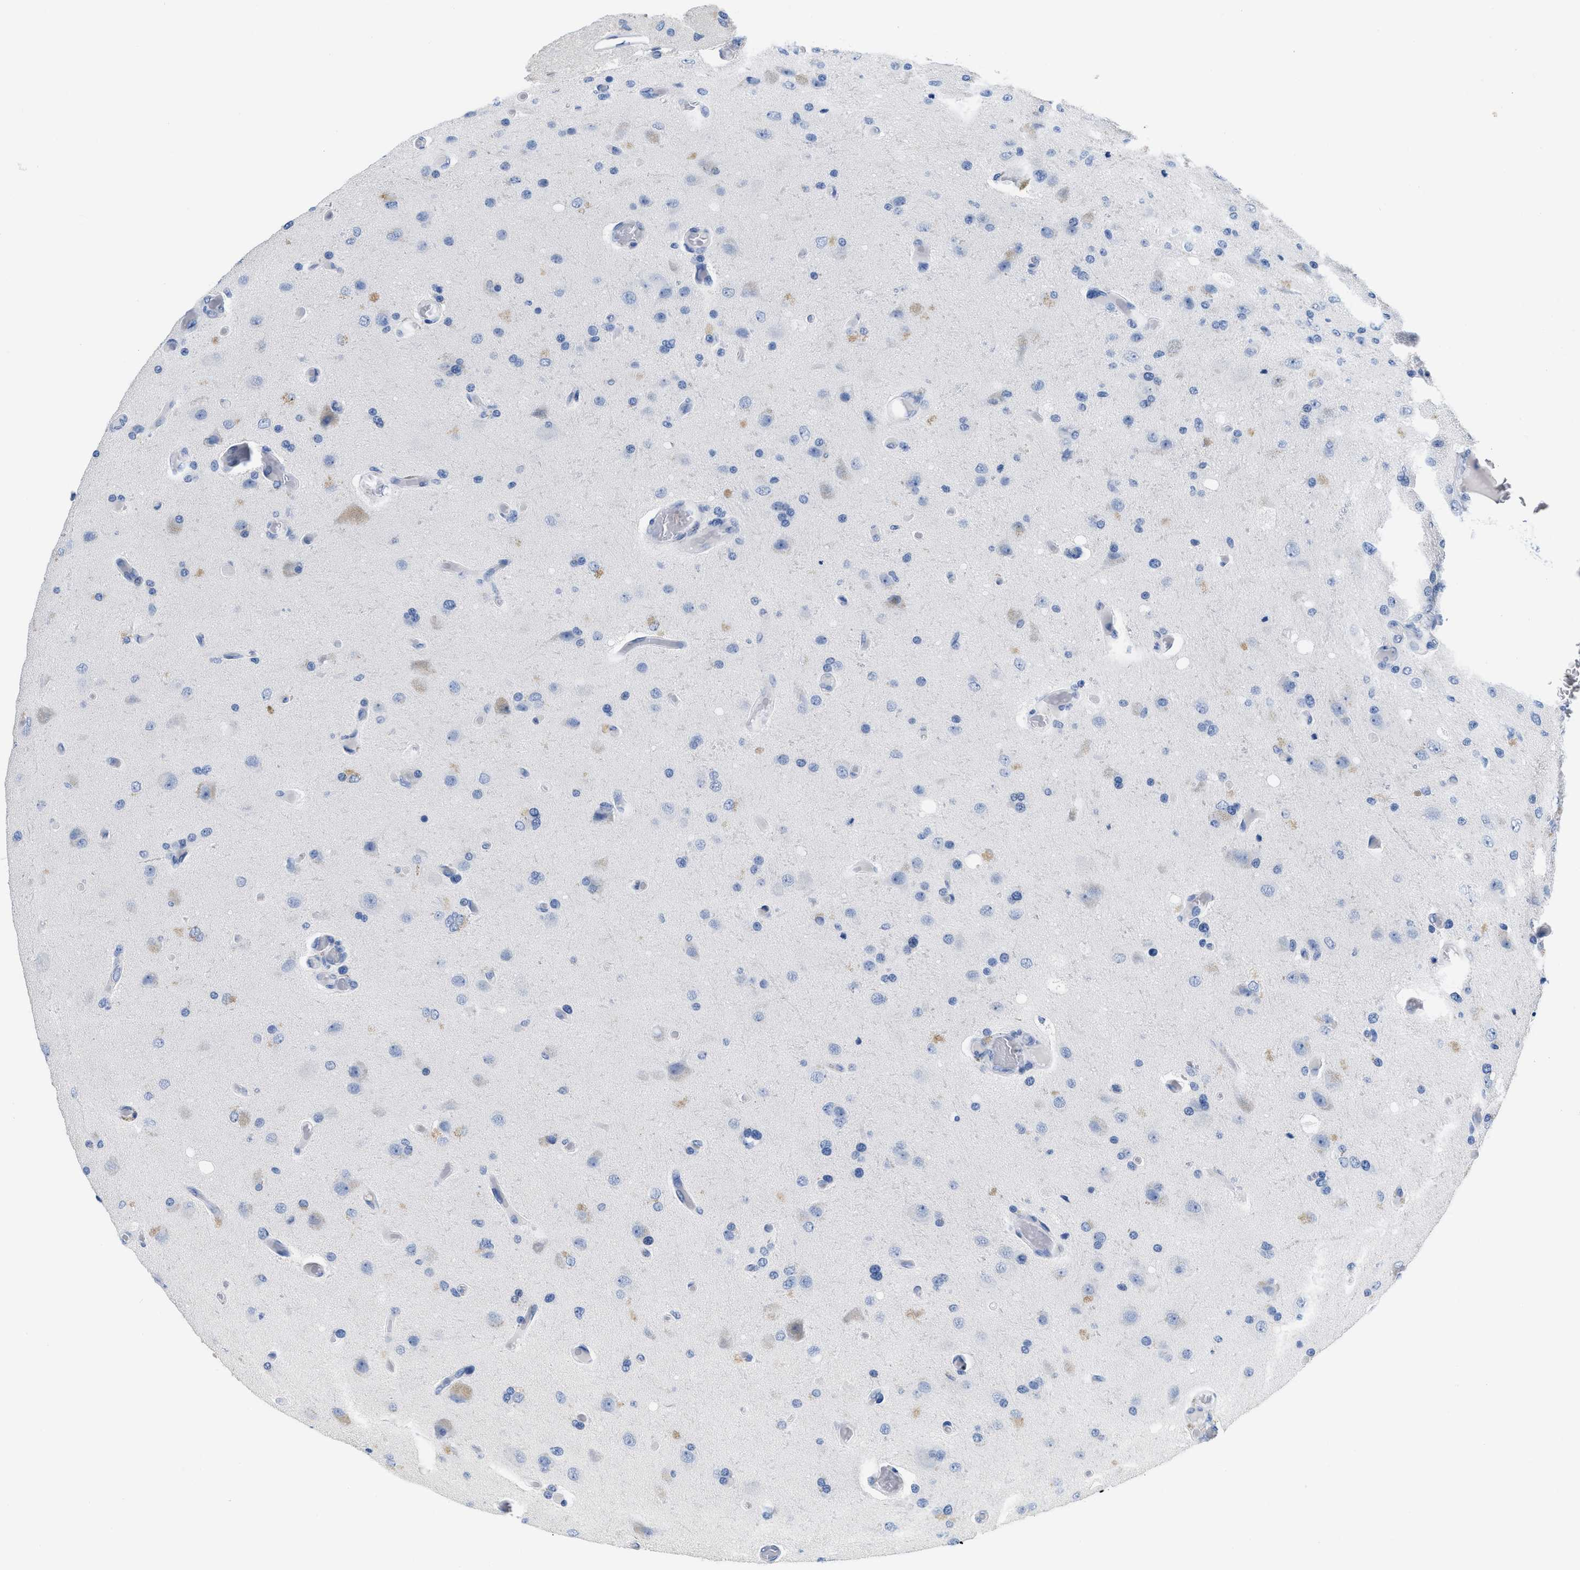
{"staining": {"intensity": "negative", "quantity": "none", "location": "none"}, "tissue": "glioma", "cell_type": "Tumor cells", "image_type": "cancer", "snomed": [{"axis": "morphology", "description": "Normal tissue, NOS"}, {"axis": "morphology", "description": "Glioma, malignant, High grade"}, {"axis": "topography", "description": "Cerebral cortex"}], "caption": "Immunohistochemistry of human glioma exhibits no positivity in tumor cells. (DAB (3,3'-diaminobenzidine) immunohistochemistry visualized using brightfield microscopy, high magnification).", "gene": "CR1", "patient": {"sex": "male", "age": 77}}